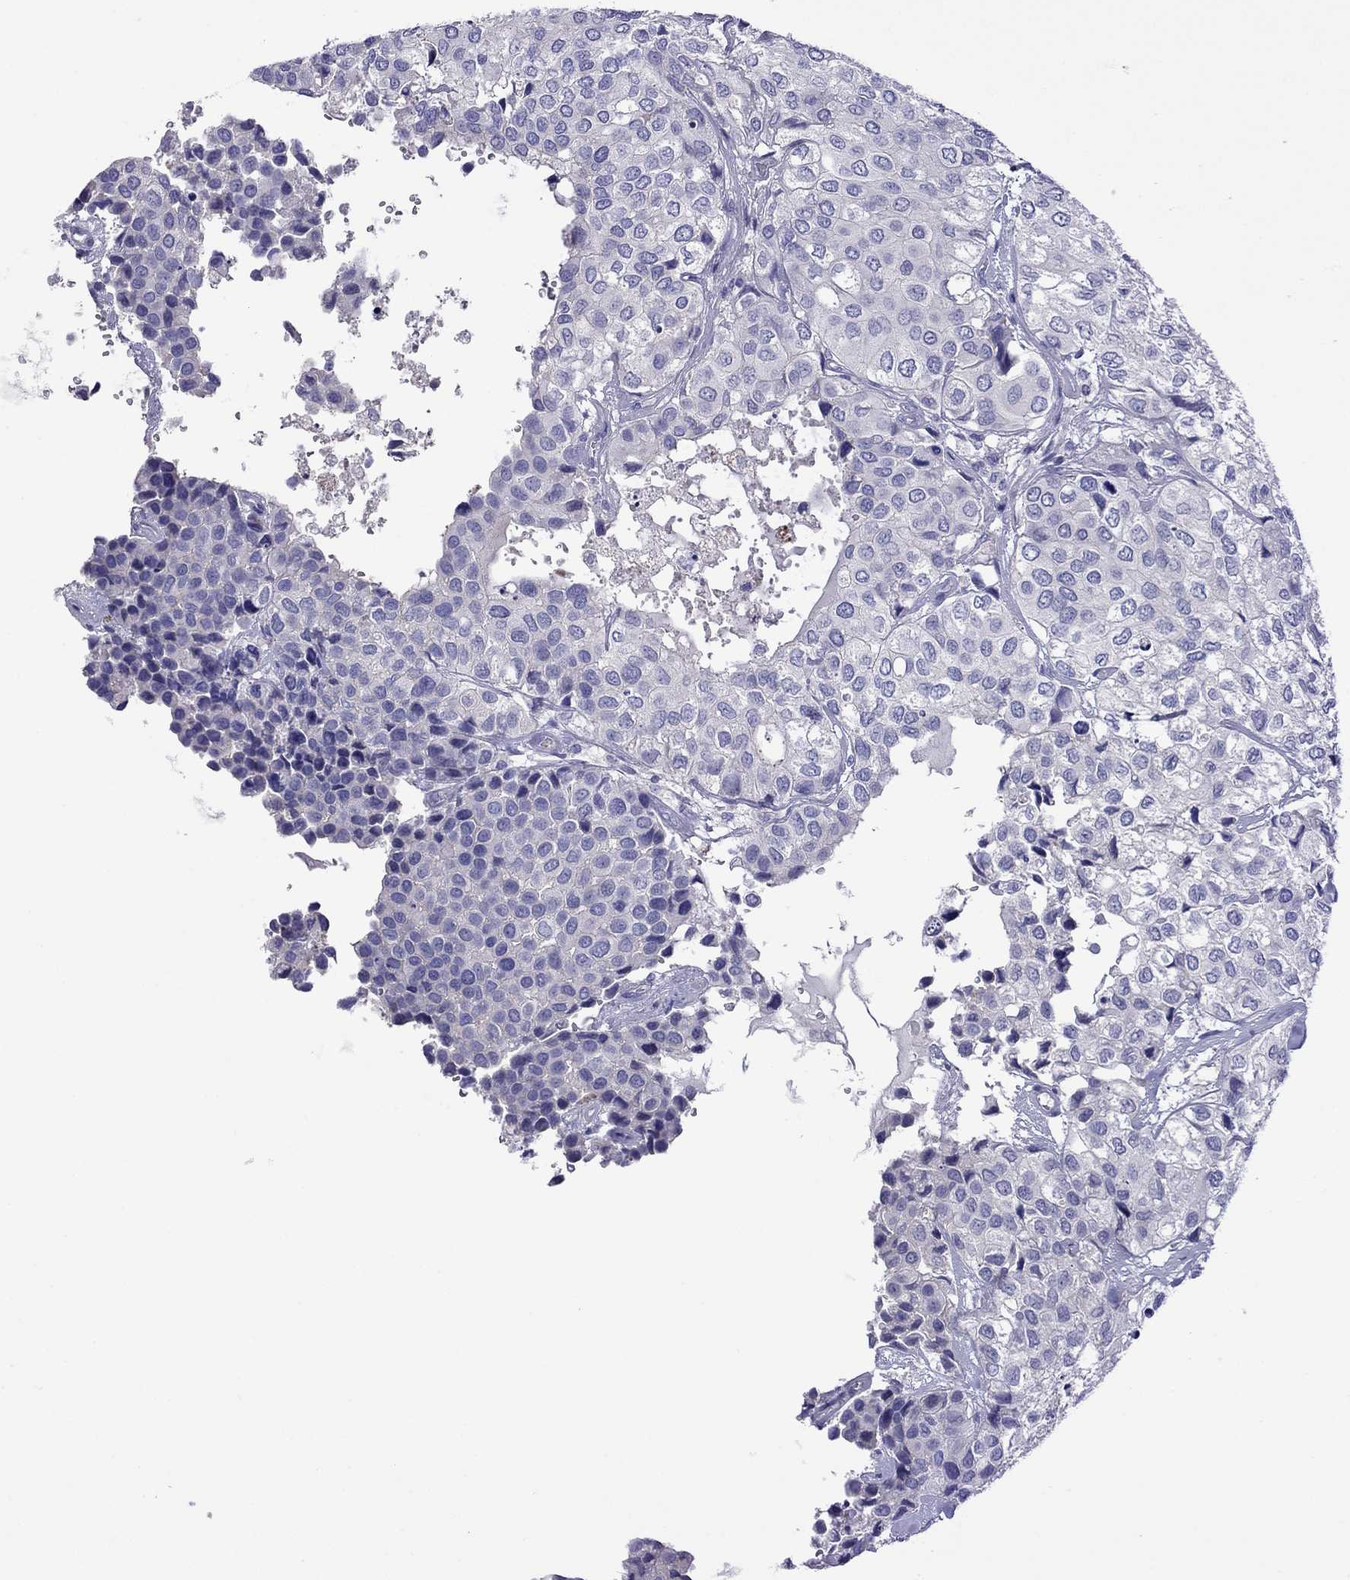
{"staining": {"intensity": "negative", "quantity": "none", "location": "none"}, "tissue": "urothelial cancer", "cell_type": "Tumor cells", "image_type": "cancer", "snomed": [{"axis": "morphology", "description": "Urothelial carcinoma, High grade"}, {"axis": "topography", "description": "Urinary bladder"}], "caption": "Histopathology image shows no protein staining in tumor cells of urothelial cancer tissue.", "gene": "STAR", "patient": {"sex": "male", "age": 73}}